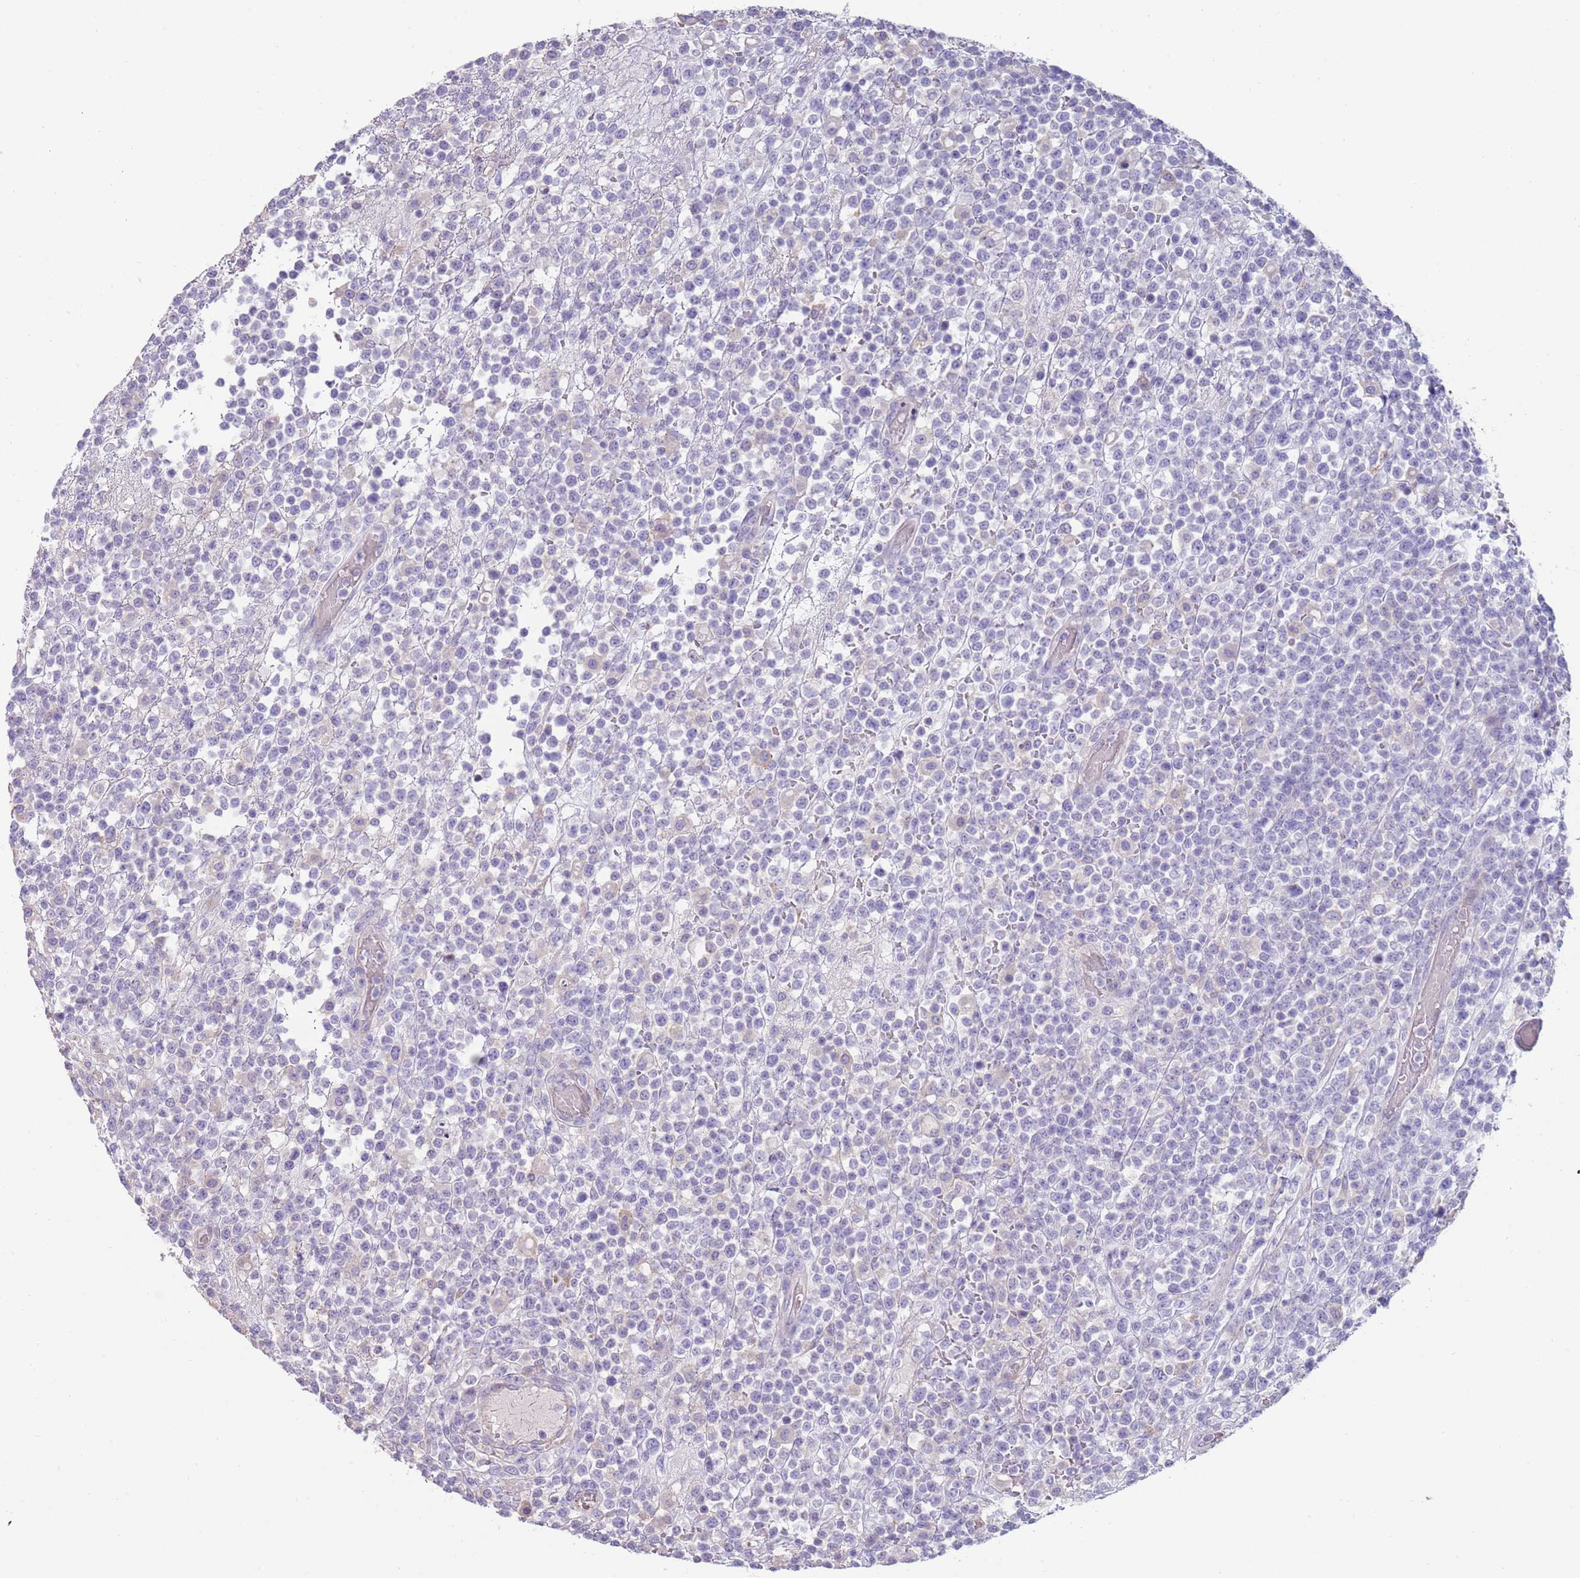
{"staining": {"intensity": "negative", "quantity": "none", "location": "none"}, "tissue": "lymphoma", "cell_type": "Tumor cells", "image_type": "cancer", "snomed": [{"axis": "morphology", "description": "Malignant lymphoma, non-Hodgkin's type, High grade"}, {"axis": "topography", "description": "Colon"}], "caption": "A histopathology image of high-grade malignant lymphoma, non-Hodgkin's type stained for a protein exhibits no brown staining in tumor cells.", "gene": "NBPF3", "patient": {"sex": "female", "age": 53}}